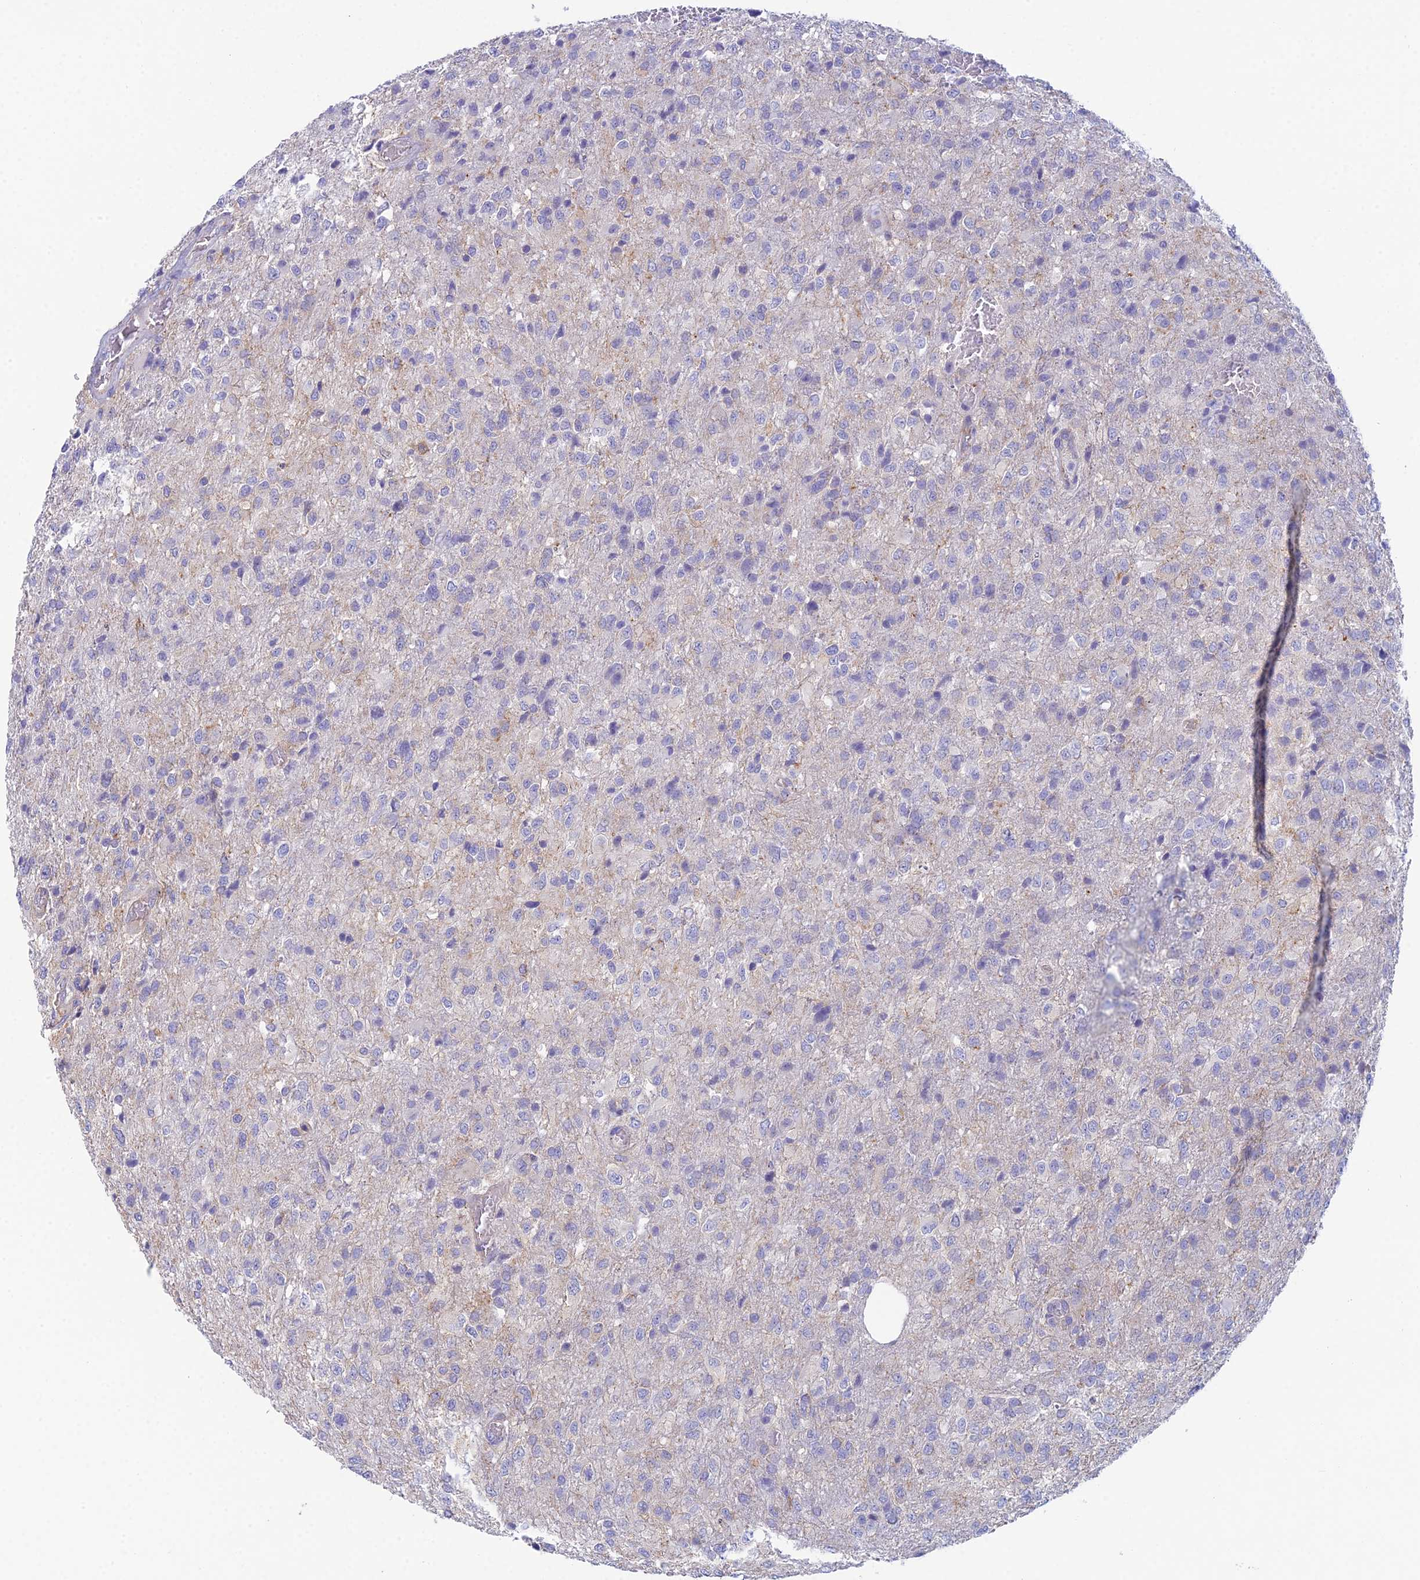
{"staining": {"intensity": "negative", "quantity": "none", "location": "none"}, "tissue": "glioma", "cell_type": "Tumor cells", "image_type": "cancer", "snomed": [{"axis": "morphology", "description": "Glioma, malignant, High grade"}, {"axis": "topography", "description": "Brain"}], "caption": "Immunohistochemistry (IHC) image of neoplastic tissue: human glioma stained with DAB reveals no significant protein positivity in tumor cells.", "gene": "ZNF564", "patient": {"sex": "female", "age": 74}}